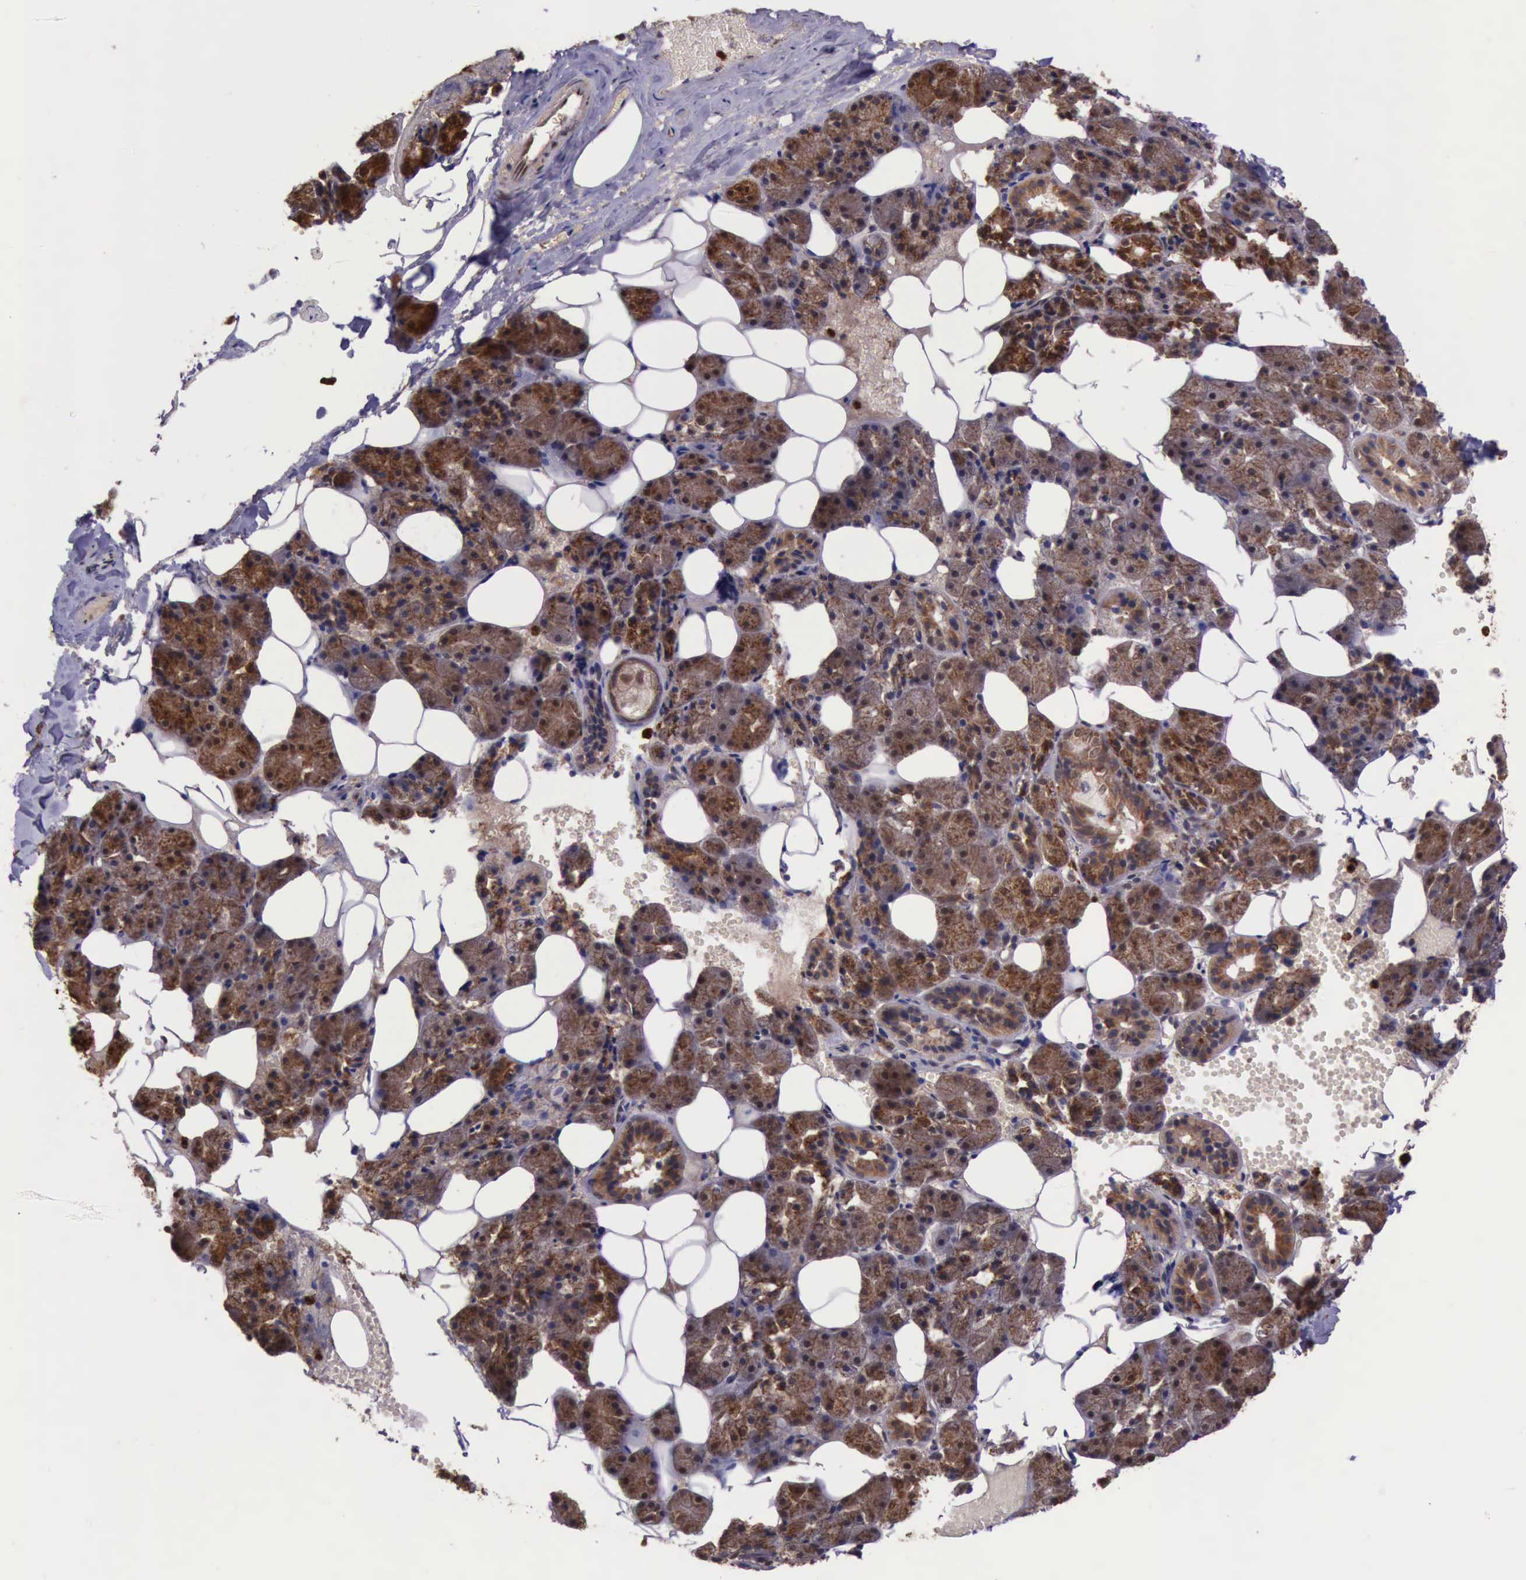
{"staining": {"intensity": "strong", "quantity": ">75%", "location": "cytoplasmic/membranous"}, "tissue": "salivary gland", "cell_type": "Glandular cells", "image_type": "normal", "snomed": [{"axis": "morphology", "description": "Normal tissue, NOS"}, {"axis": "topography", "description": "Salivary gland"}], "caption": "Salivary gland stained with immunohistochemistry exhibits strong cytoplasmic/membranous positivity in approximately >75% of glandular cells.", "gene": "ARMCX3", "patient": {"sex": "female", "age": 55}}